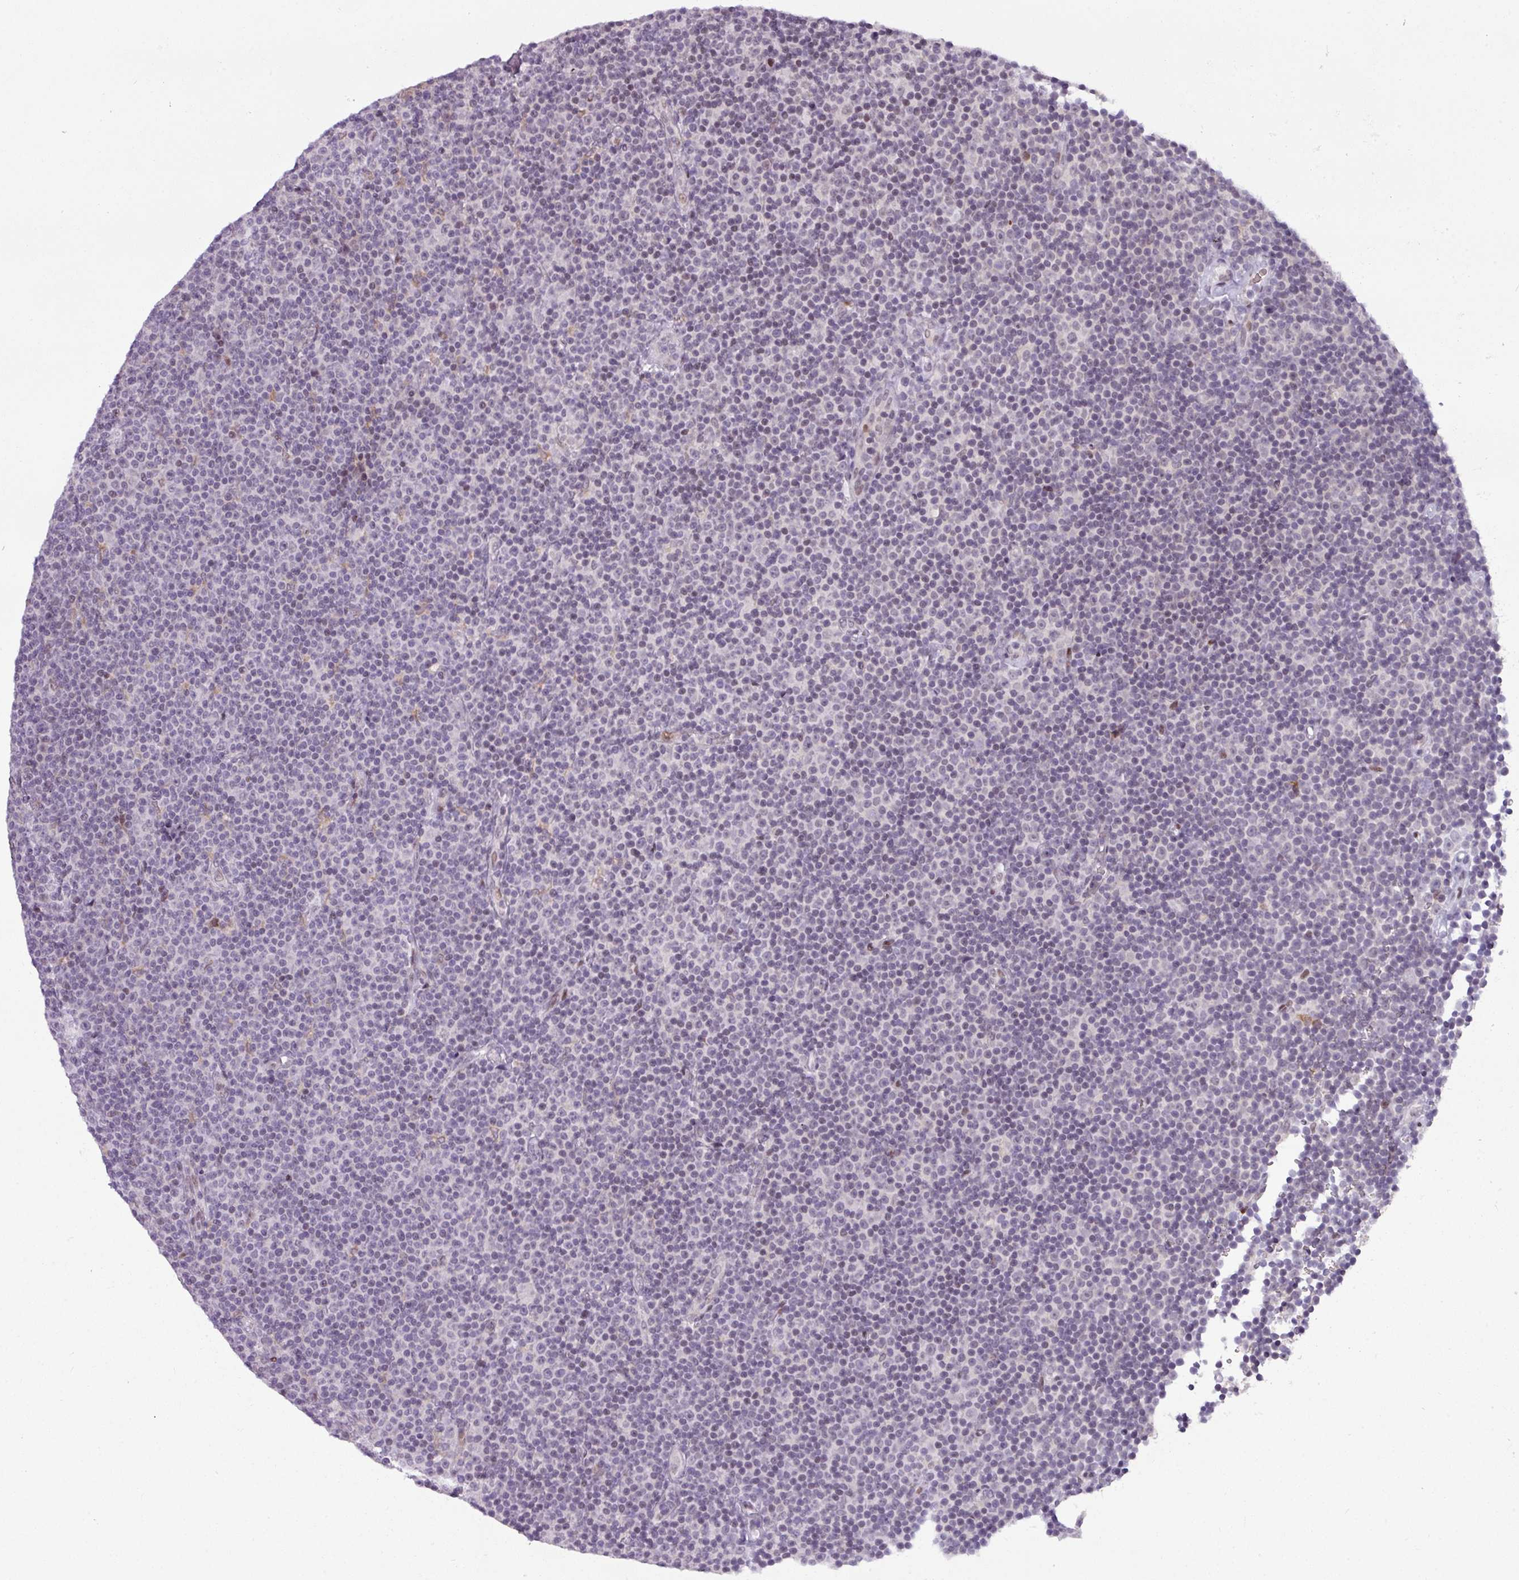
{"staining": {"intensity": "negative", "quantity": "none", "location": "none"}, "tissue": "lymphoma", "cell_type": "Tumor cells", "image_type": "cancer", "snomed": [{"axis": "morphology", "description": "Malignant lymphoma, non-Hodgkin's type, Low grade"}, {"axis": "topography", "description": "Lymph node"}], "caption": "An immunohistochemistry image of low-grade malignant lymphoma, non-Hodgkin's type is shown. There is no staining in tumor cells of low-grade malignant lymphoma, non-Hodgkin's type. (Immunohistochemistry, brightfield microscopy, high magnification).", "gene": "SLC66A2", "patient": {"sex": "female", "age": 67}}